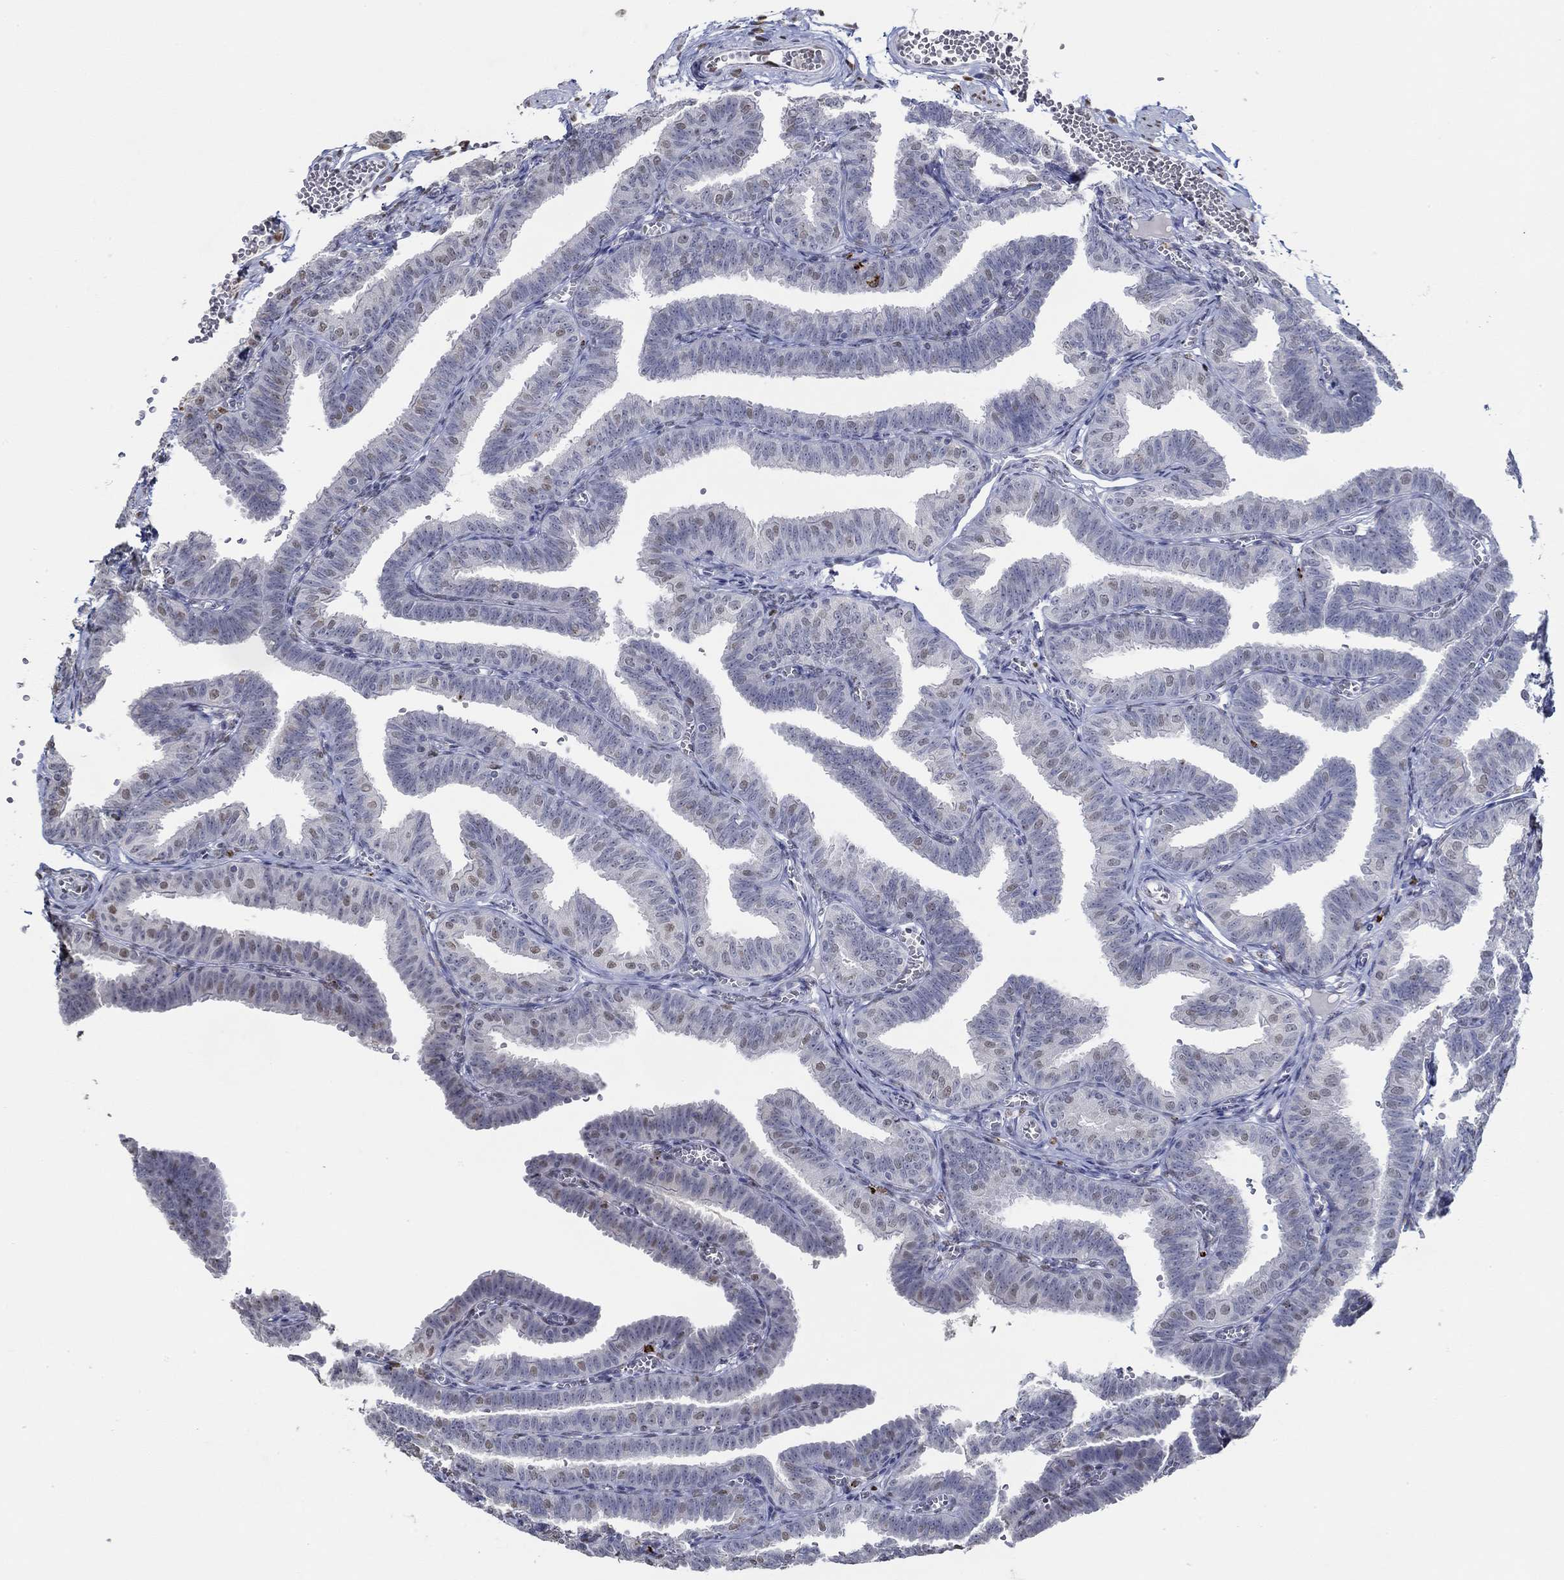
{"staining": {"intensity": "weak", "quantity": "<25%", "location": "nuclear"}, "tissue": "fallopian tube", "cell_type": "Glandular cells", "image_type": "normal", "snomed": [{"axis": "morphology", "description": "Normal tissue, NOS"}, {"axis": "topography", "description": "Fallopian tube"}], "caption": "An image of fallopian tube stained for a protein shows no brown staining in glandular cells. (DAB (3,3'-diaminobenzidine) IHC visualized using brightfield microscopy, high magnification).", "gene": "GATA2", "patient": {"sex": "female", "age": 25}}